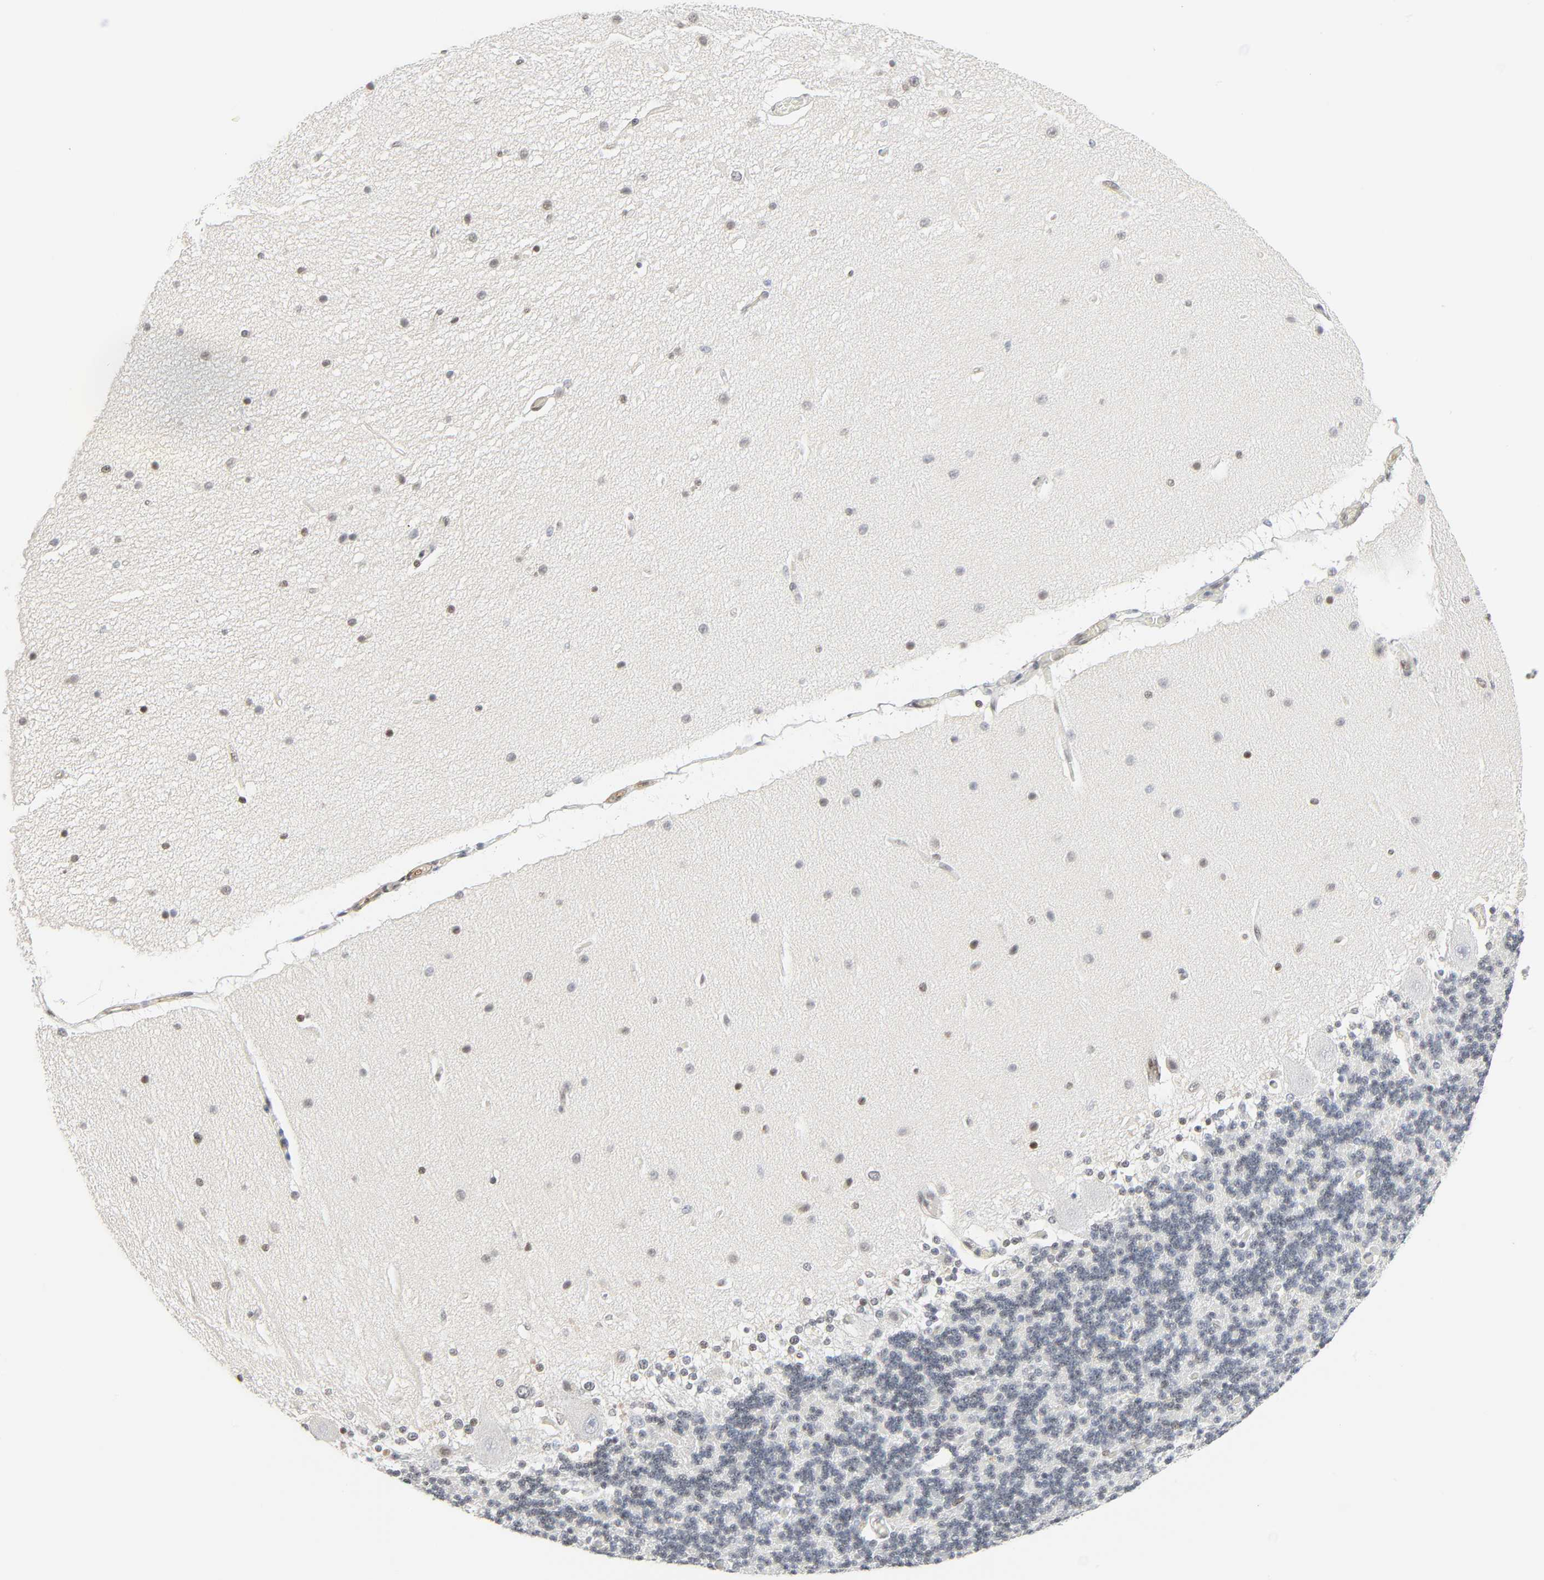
{"staining": {"intensity": "negative", "quantity": "none", "location": "none"}, "tissue": "cerebellum", "cell_type": "Cells in granular layer", "image_type": "normal", "snomed": [{"axis": "morphology", "description": "Normal tissue, NOS"}, {"axis": "topography", "description": "Cerebellum"}], "caption": "Protein analysis of normal cerebellum exhibits no significant staining in cells in granular layer. Brightfield microscopy of IHC stained with DAB (brown) and hematoxylin (blue), captured at high magnification.", "gene": "ZBTB16", "patient": {"sex": "female", "age": 54}}